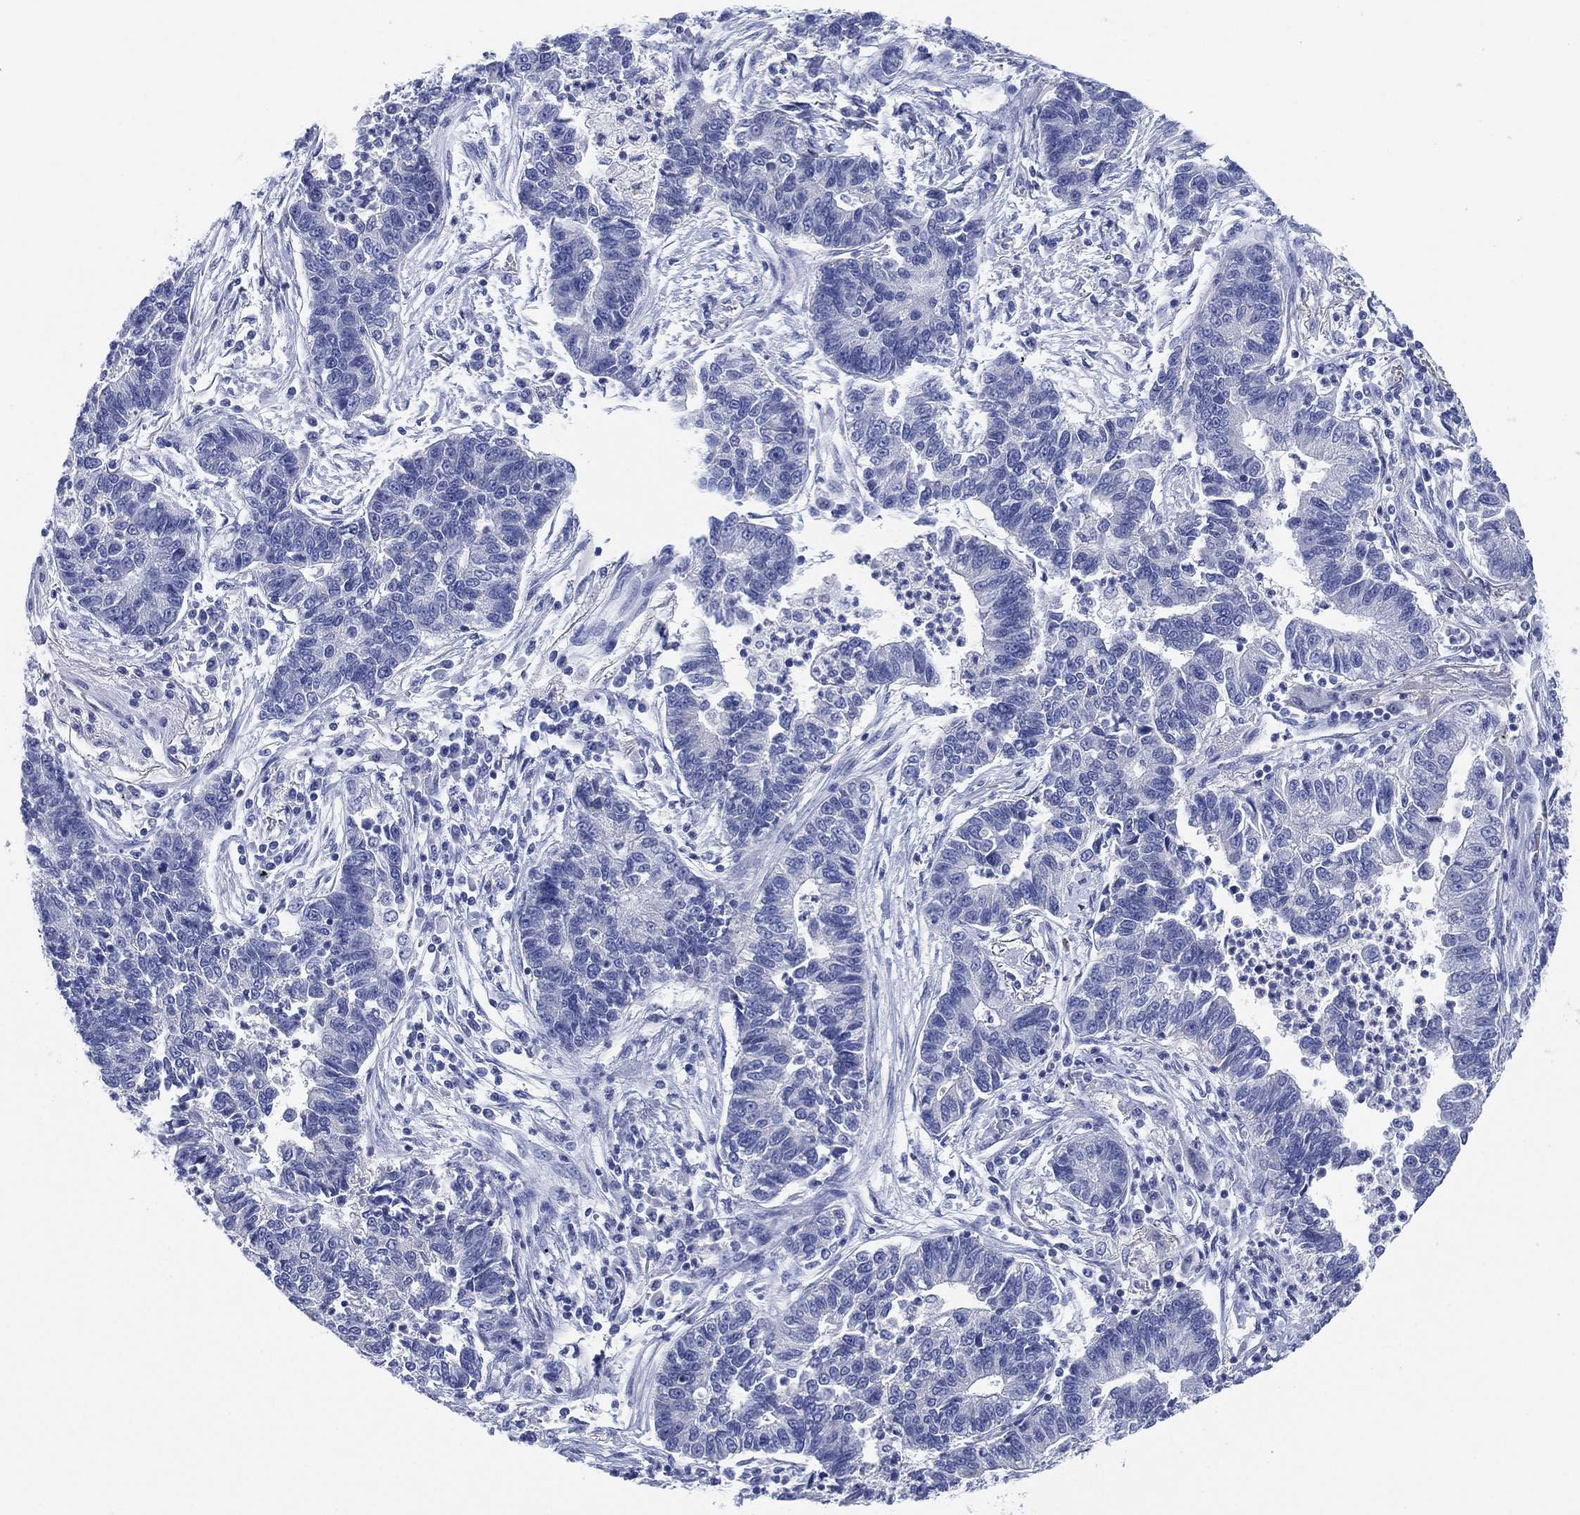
{"staining": {"intensity": "negative", "quantity": "none", "location": "none"}, "tissue": "lung cancer", "cell_type": "Tumor cells", "image_type": "cancer", "snomed": [{"axis": "morphology", "description": "Adenocarcinoma, NOS"}, {"axis": "topography", "description": "Lung"}], "caption": "This is a photomicrograph of immunohistochemistry staining of lung cancer, which shows no positivity in tumor cells.", "gene": "SLC9C2", "patient": {"sex": "female", "age": 57}}